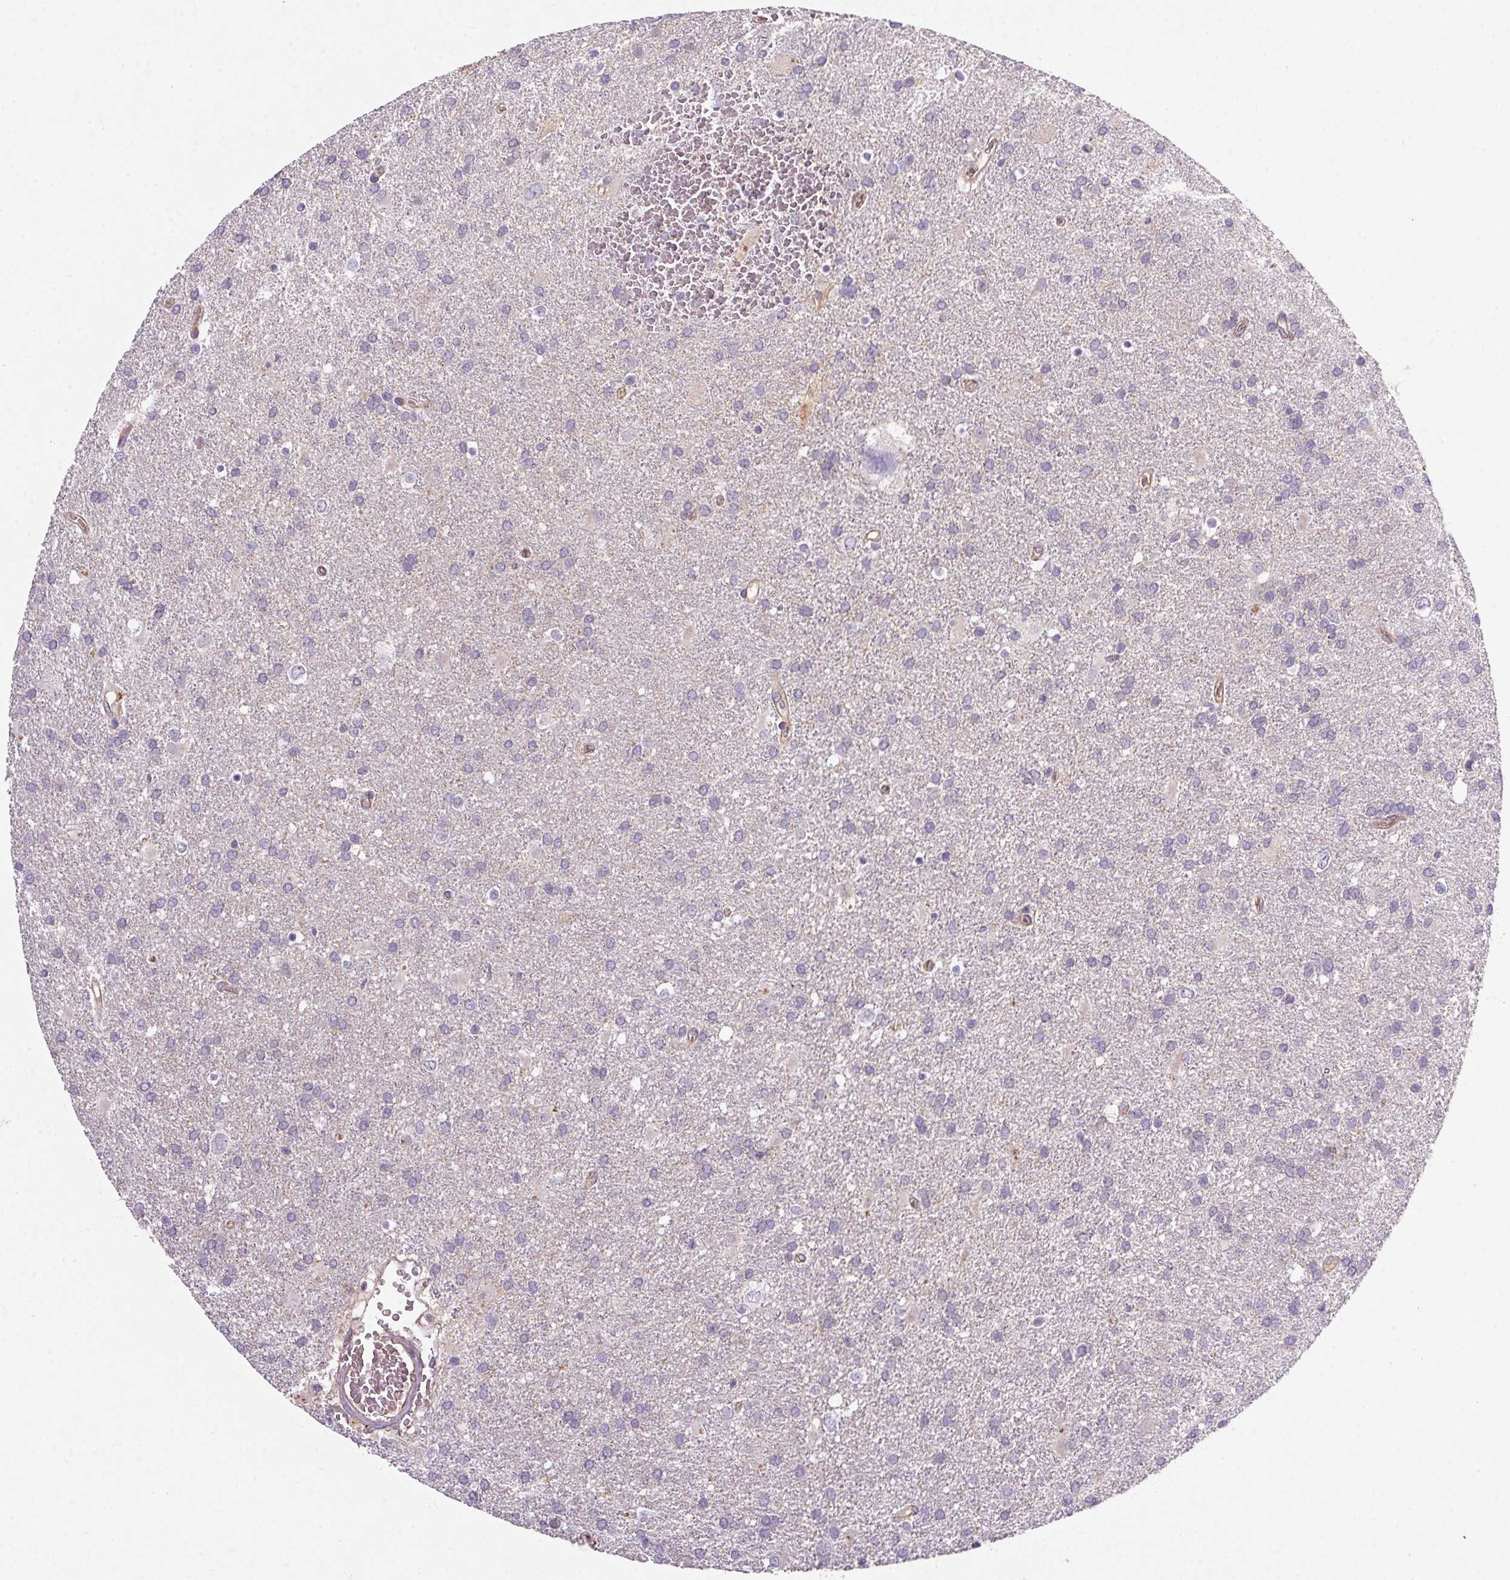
{"staining": {"intensity": "negative", "quantity": "none", "location": "none"}, "tissue": "glioma", "cell_type": "Tumor cells", "image_type": "cancer", "snomed": [{"axis": "morphology", "description": "Glioma, malignant, Low grade"}, {"axis": "topography", "description": "Brain"}], "caption": "Immunohistochemical staining of human glioma displays no significant staining in tumor cells. Nuclei are stained in blue.", "gene": "APOC4", "patient": {"sex": "male", "age": 66}}